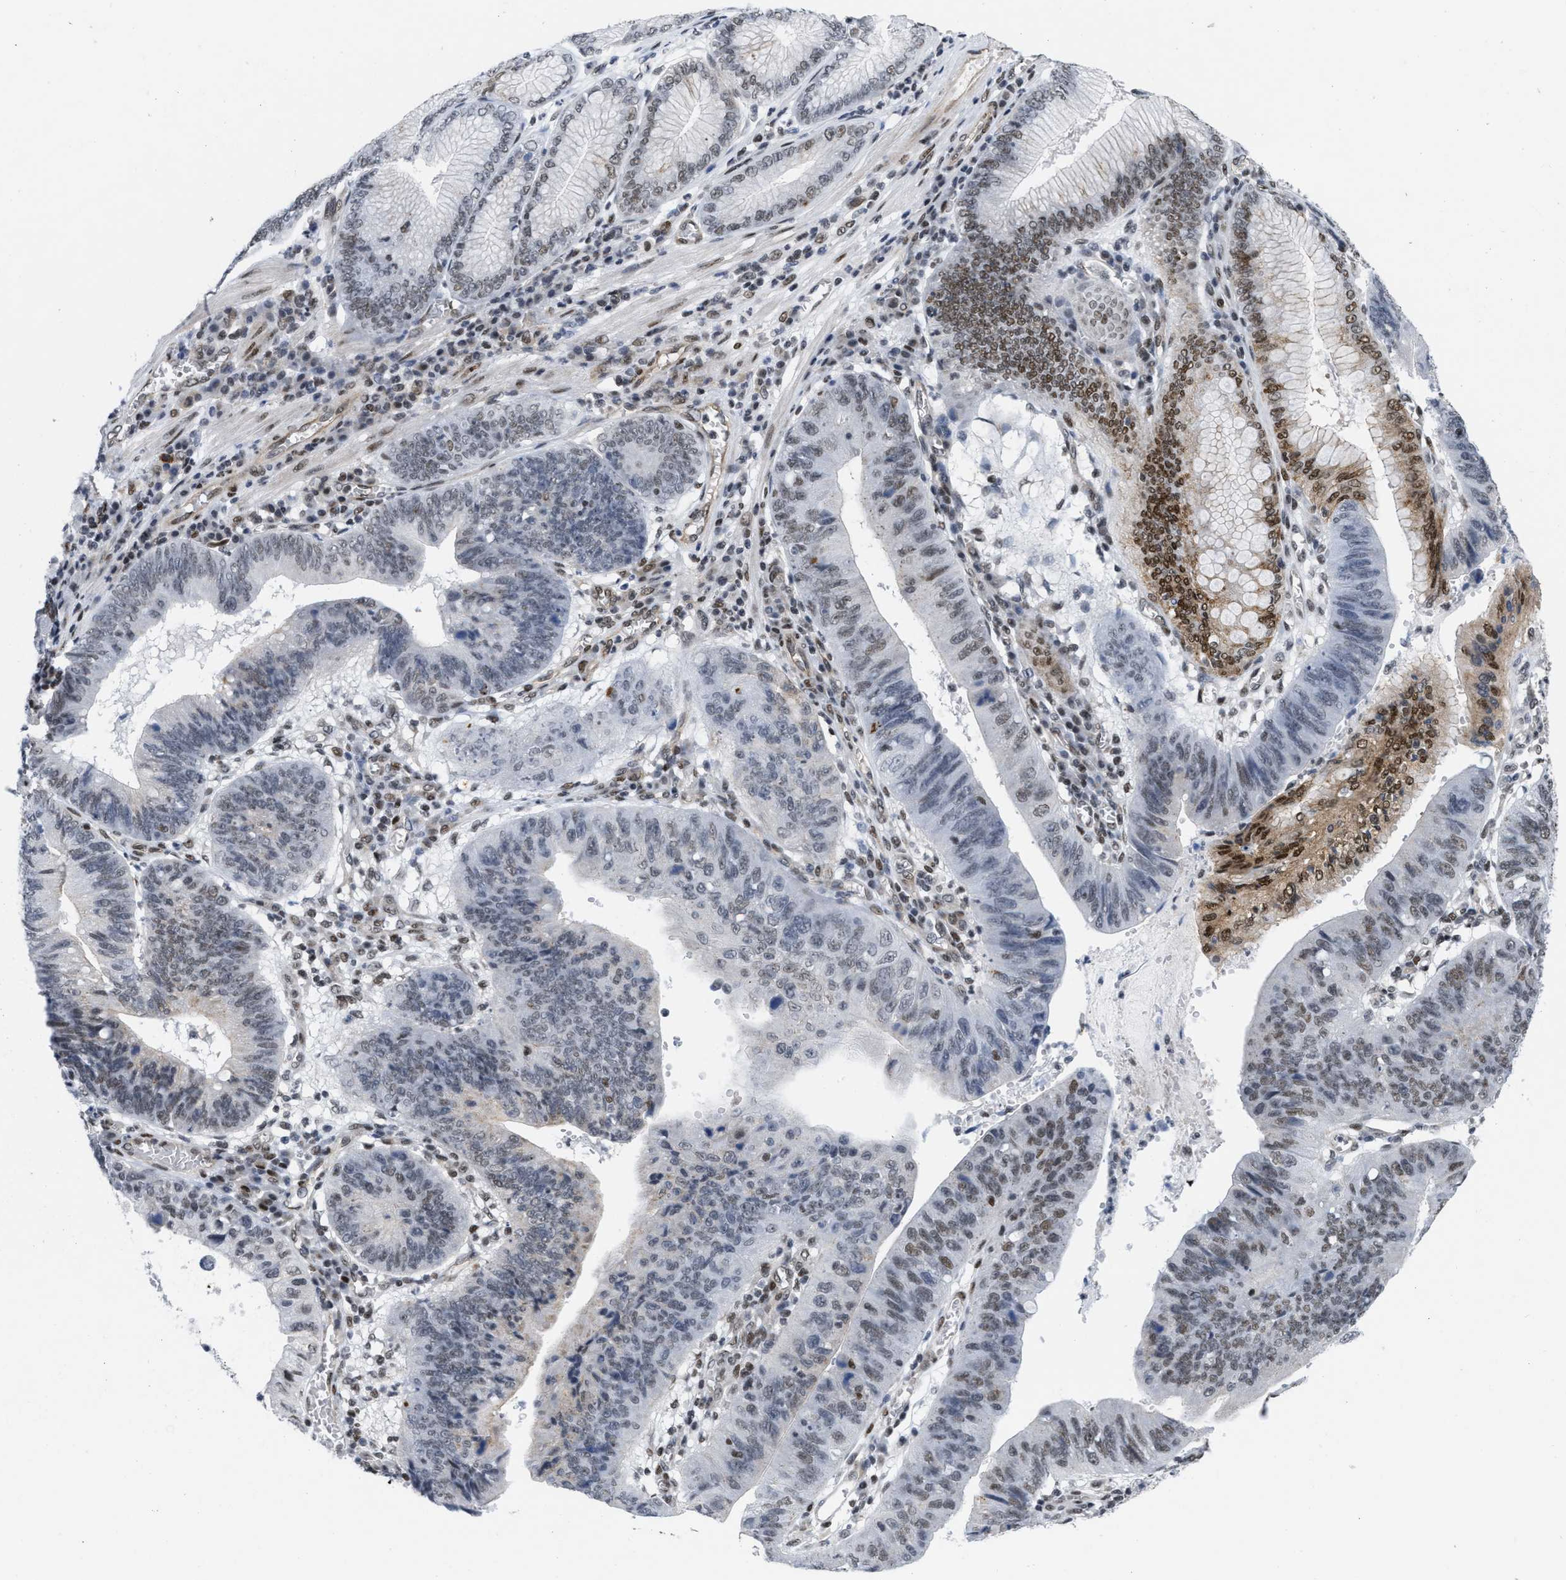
{"staining": {"intensity": "weak", "quantity": "<25%", "location": "nuclear"}, "tissue": "stomach cancer", "cell_type": "Tumor cells", "image_type": "cancer", "snomed": [{"axis": "morphology", "description": "Adenocarcinoma, NOS"}, {"axis": "topography", "description": "Stomach"}], "caption": "A high-resolution histopathology image shows IHC staining of stomach cancer, which displays no significant staining in tumor cells. (Stains: DAB immunohistochemistry (IHC) with hematoxylin counter stain, Microscopy: brightfield microscopy at high magnification).", "gene": "MIER1", "patient": {"sex": "male", "age": 59}}